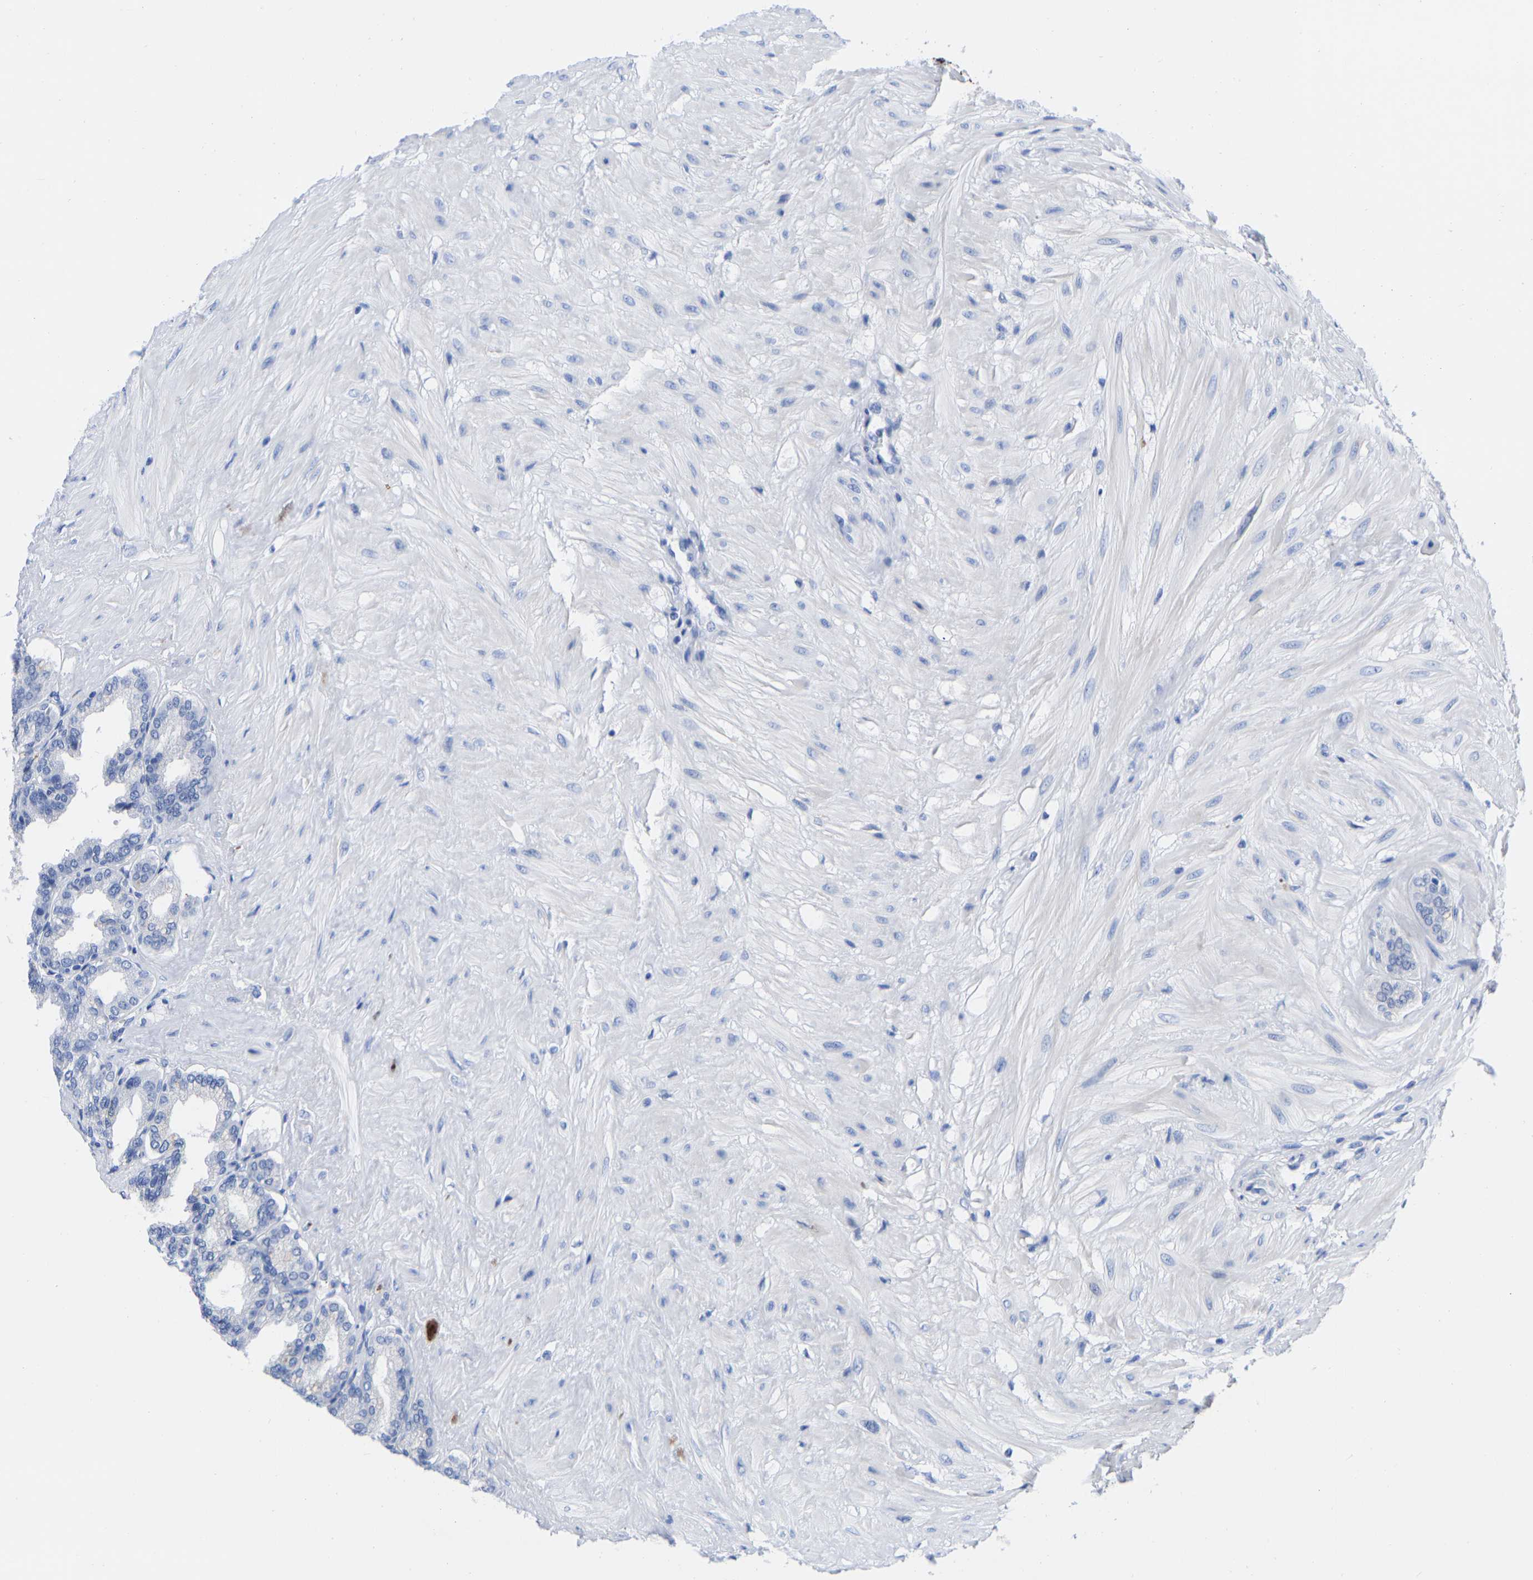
{"staining": {"intensity": "negative", "quantity": "none", "location": "none"}, "tissue": "seminal vesicle", "cell_type": "Glandular cells", "image_type": "normal", "snomed": [{"axis": "morphology", "description": "Normal tissue, NOS"}, {"axis": "topography", "description": "Seminal veicle"}], "caption": "A photomicrograph of seminal vesicle stained for a protein displays no brown staining in glandular cells.", "gene": "GPA33", "patient": {"sex": "male", "age": 46}}